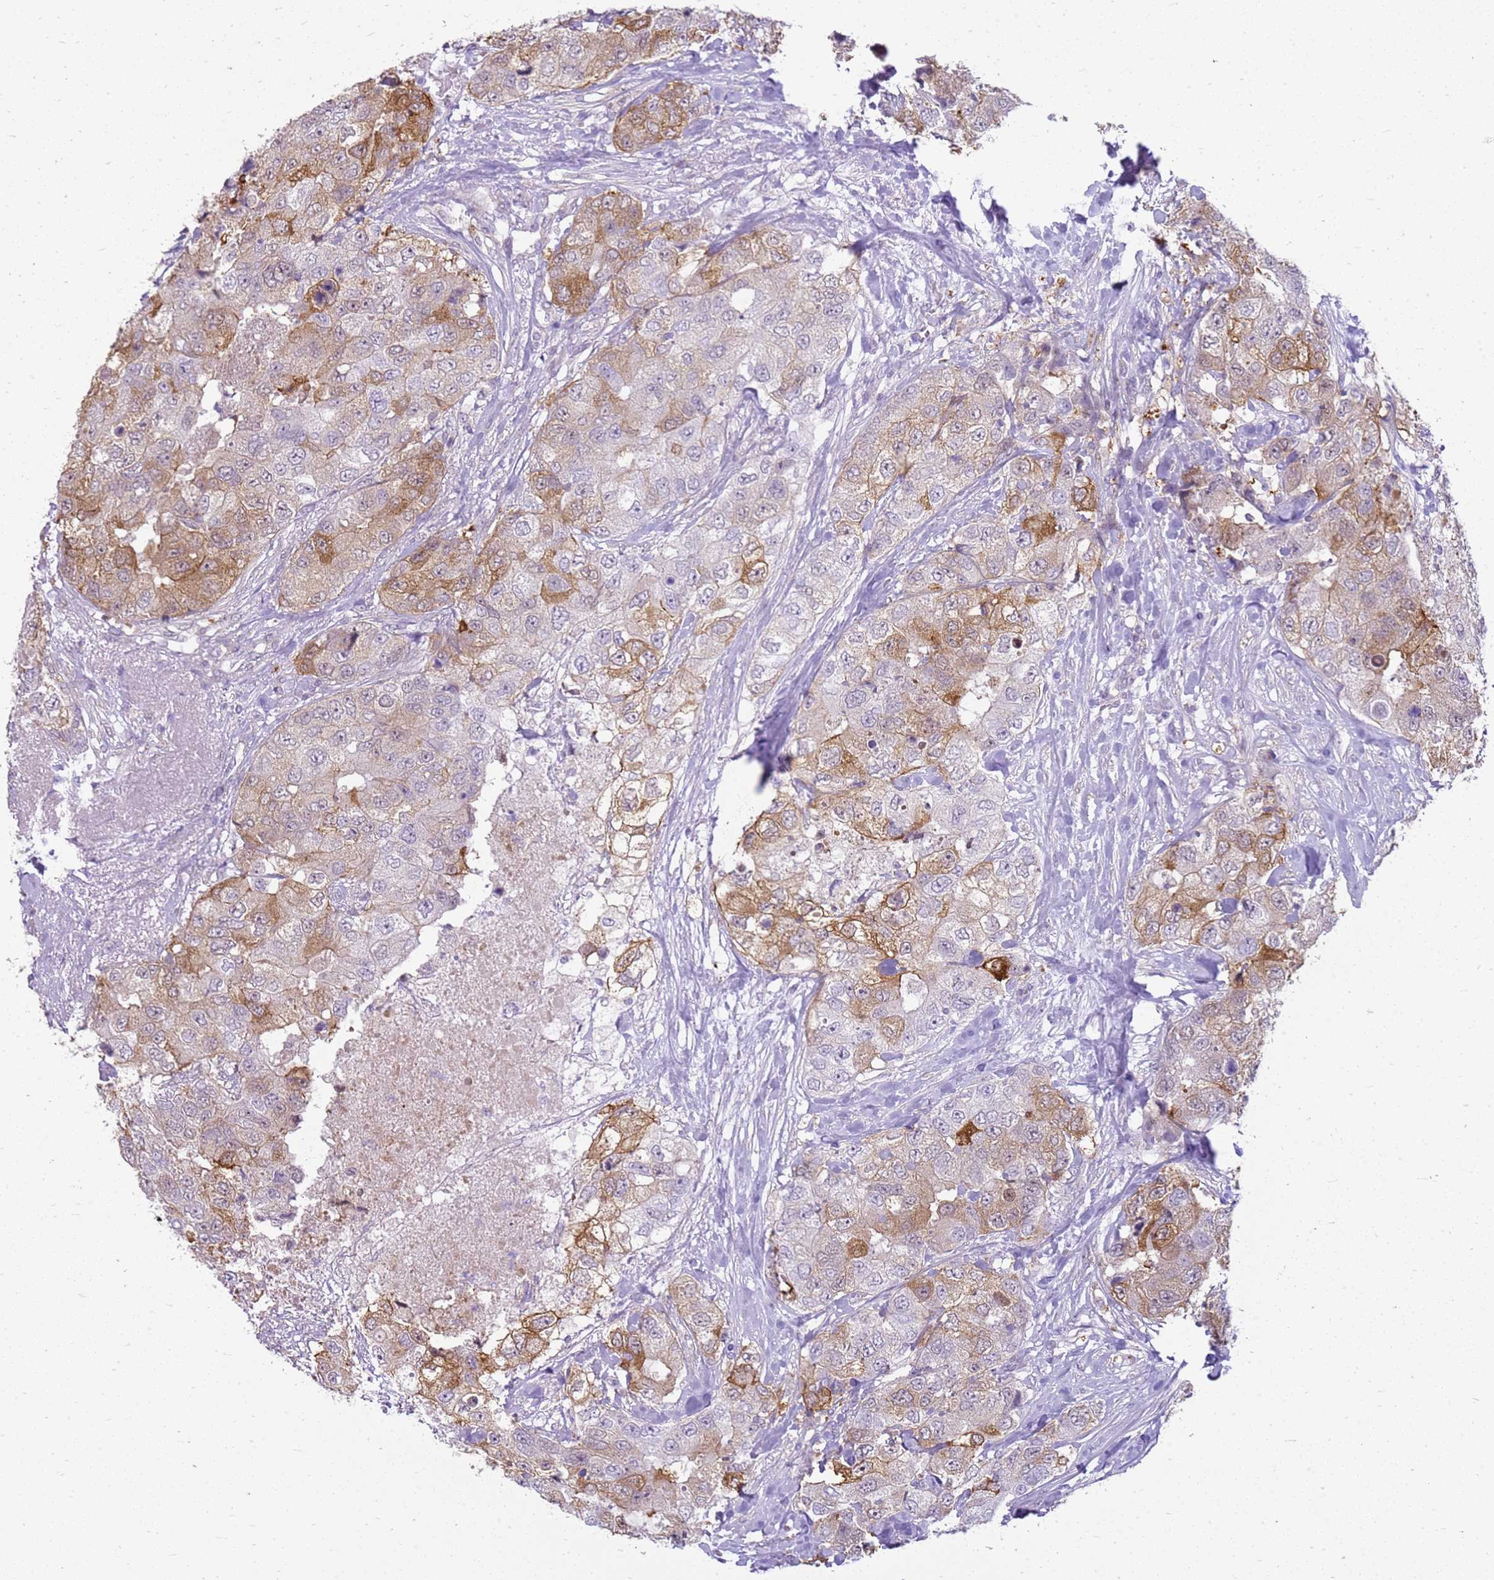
{"staining": {"intensity": "moderate", "quantity": "25%-75%", "location": "cytoplasmic/membranous"}, "tissue": "breast cancer", "cell_type": "Tumor cells", "image_type": "cancer", "snomed": [{"axis": "morphology", "description": "Duct carcinoma"}, {"axis": "topography", "description": "Breast"}], "caption": "Immunohistochemical staining of breast cancer reveals moderate cytoplasmic/membranous protein positivity in about 25%-75% of tumor cells.", "gene": "HSPB1", "patient": {"sex": "female", "age": 62}}